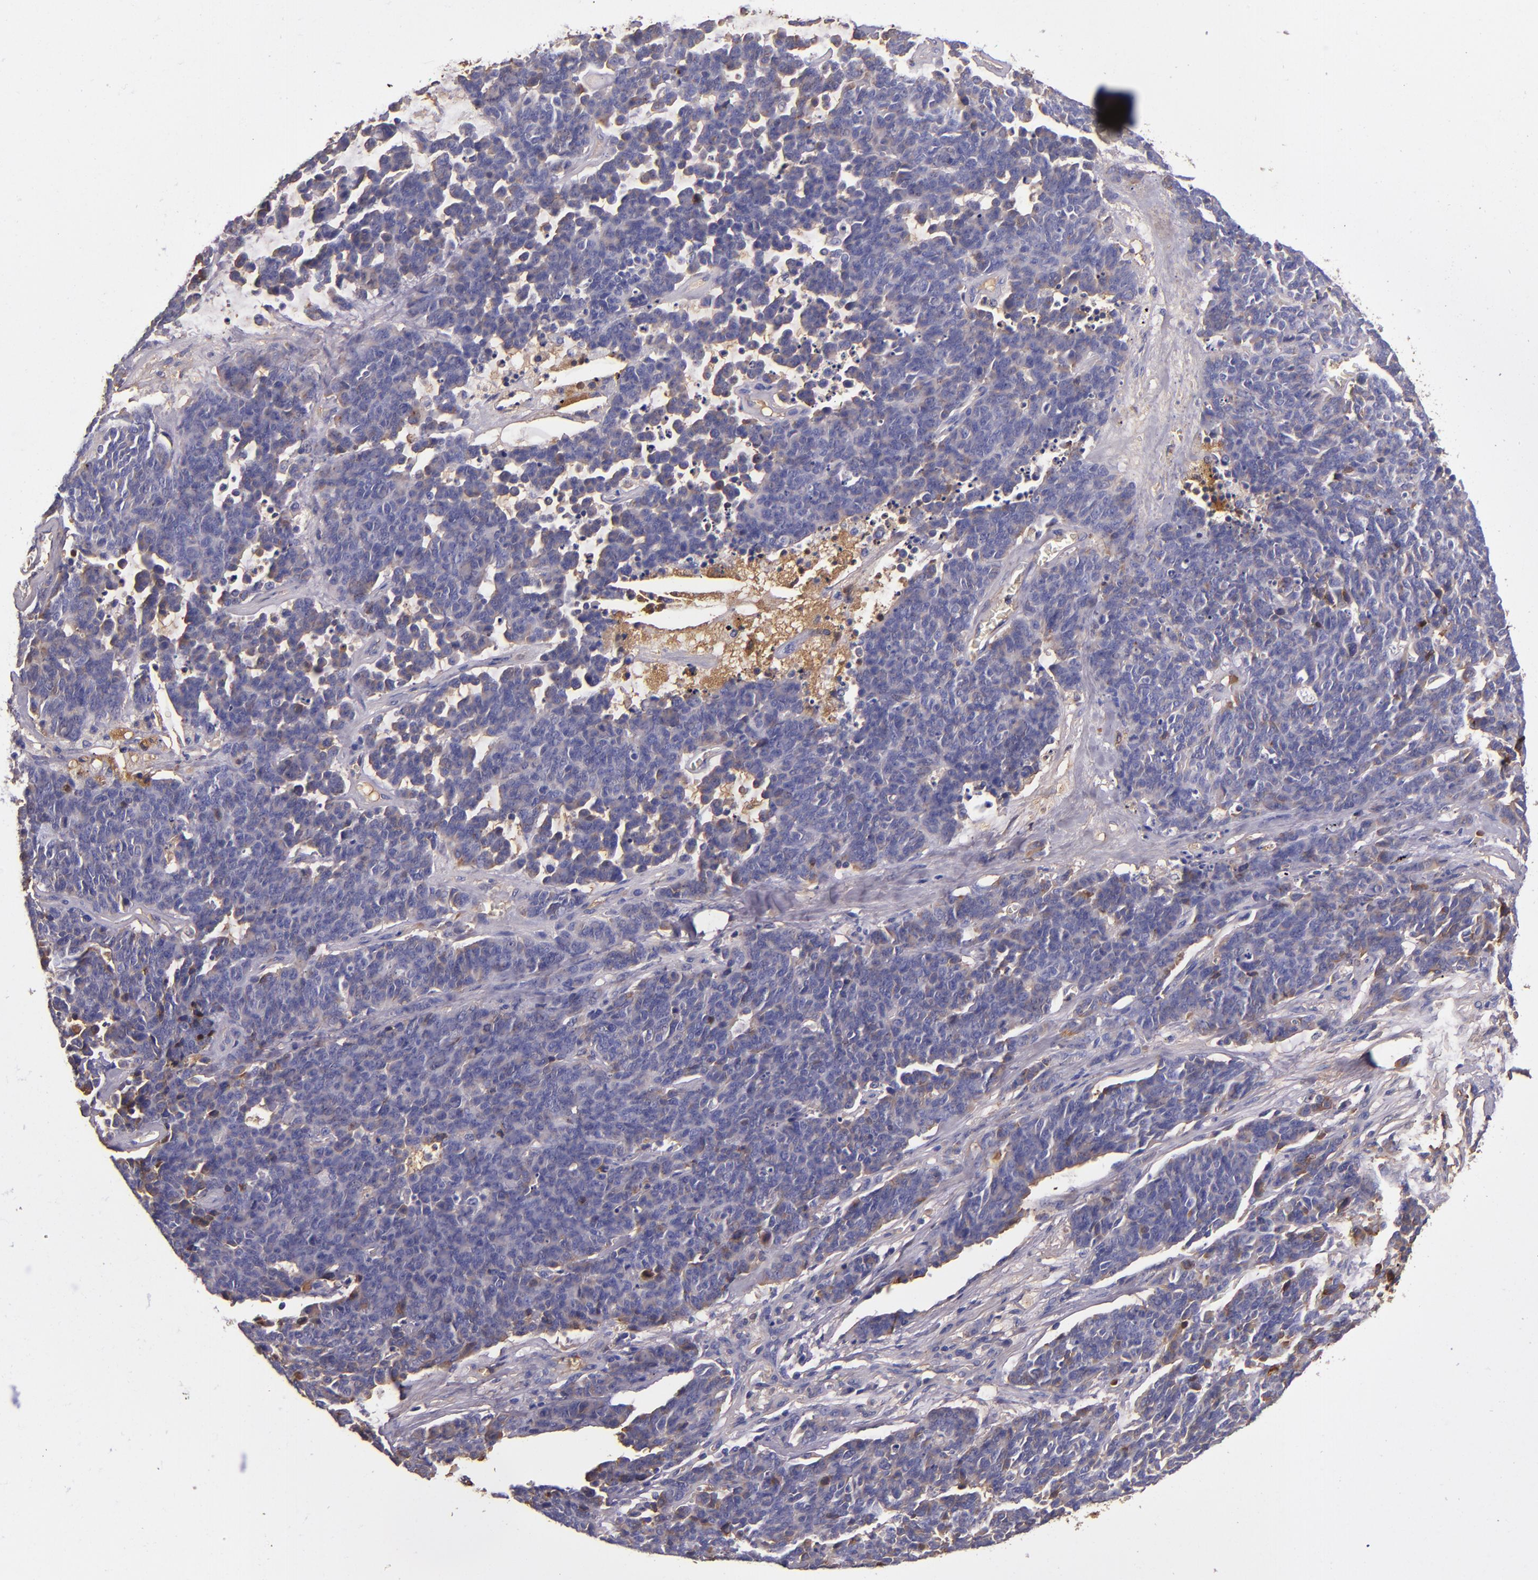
{"staining": {"intensity": "weak", "quantity": "<25%", "location": "cytoplasmic/membranous"}, "tissue": "lung cancer", "cell_type": "Tumor cells", "image_type": "cancer", "snomed": [{"axis": "morphology", "description": "Neoplasm, malignant, NOS"}, {"axis": "topography", "description": "Lung"}], "caption": "Immunohistochemistry (IHC) of lung cancer (neoplasm (malignant)) shows no positivity in tumor cells. (DAB IHC with hematoxylin counter stain).", "gene": "CLEC3B", "patient": {"sex": "female", "age": 58}}